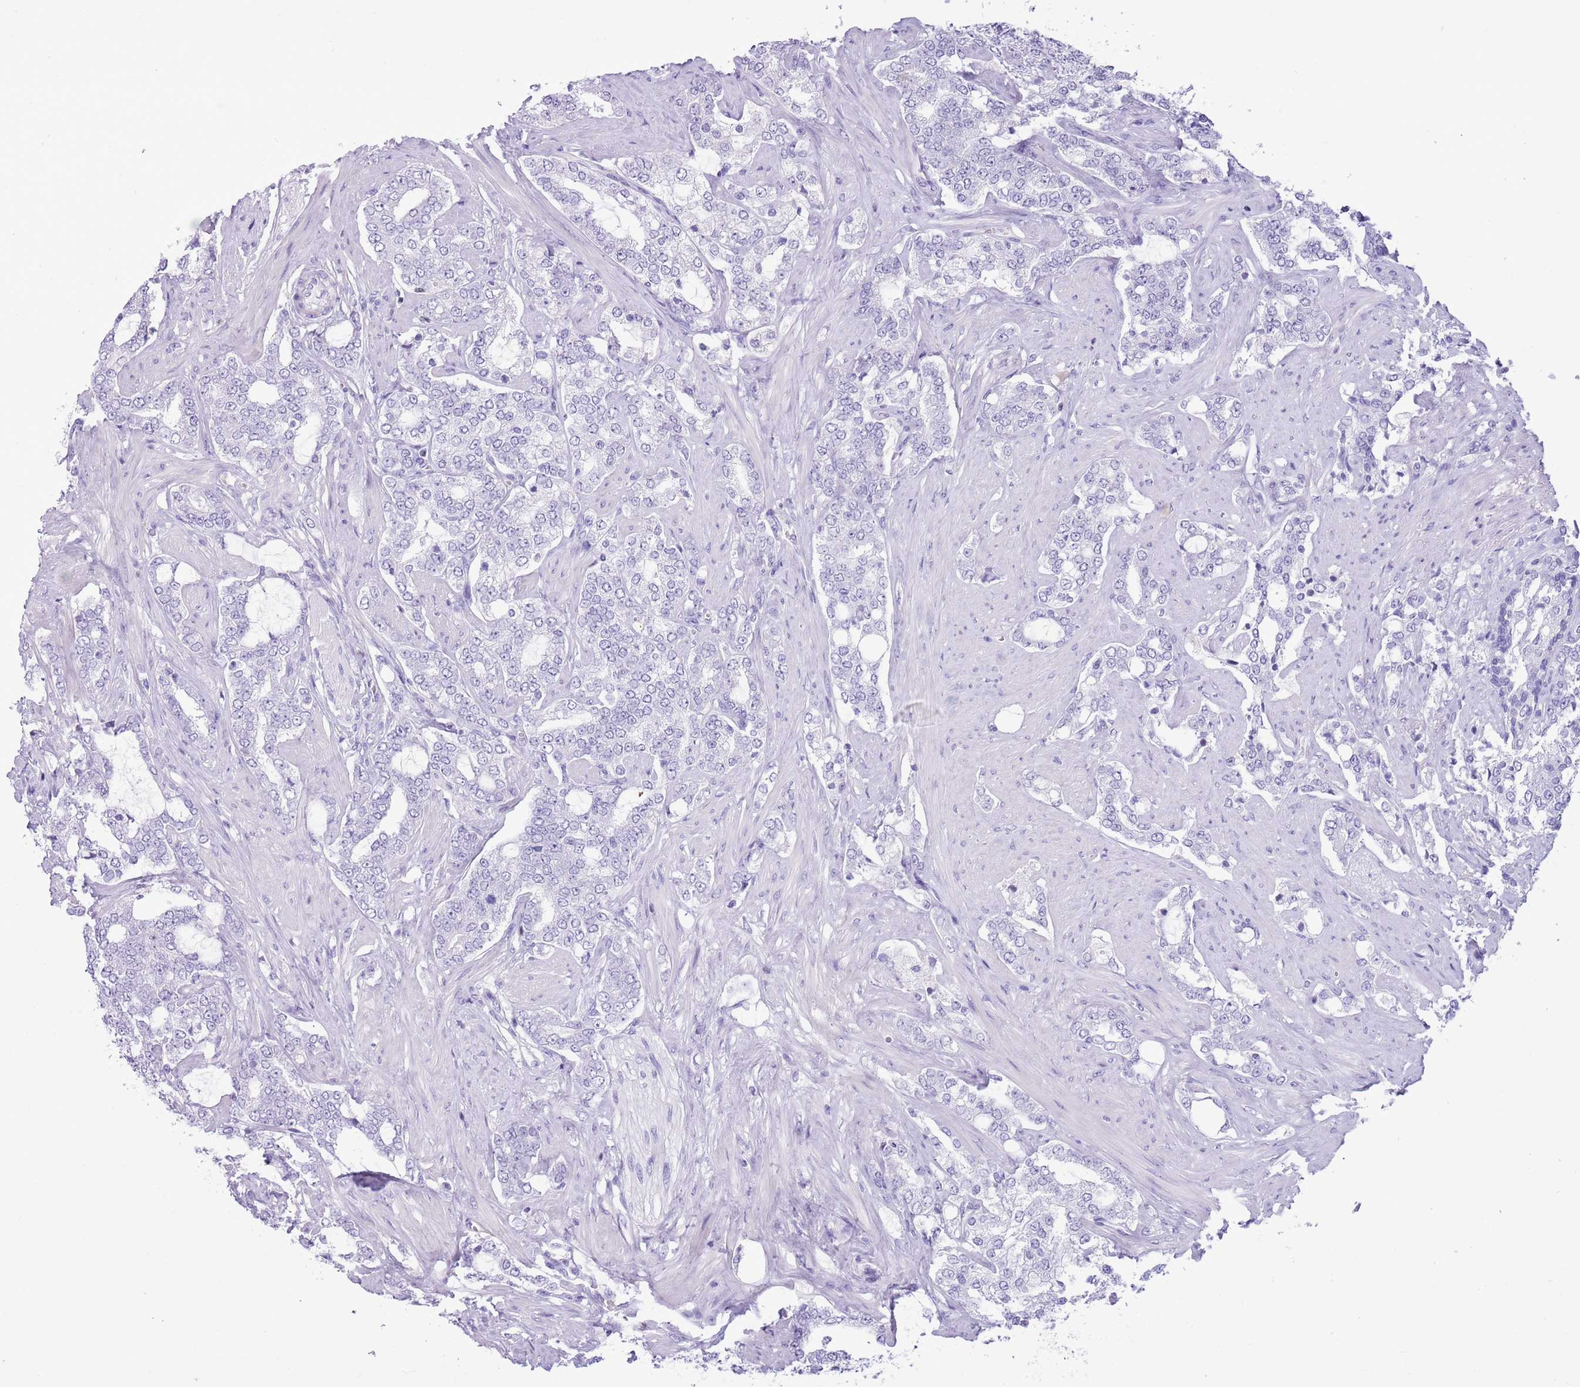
{"staining": {"intensity": "negative", "quantity": "none", "location": "none"}, "tissue": "prostate cancer", "cell_type": "Tumor cells", "image_type": "cancer", "snomed": [{"axis": "morphology", "description": "Adenocarcinoma, High grade"}, {"axis": "topography", "description": "Prostate"}], "caption": "Human prostate cancer (adenocarcinoma (high-grade)) stained for a protein using IHC shows no positivity in tumor cells.", "gene": "BCL11B", "patient": {"sex": "male", "age": 64}}